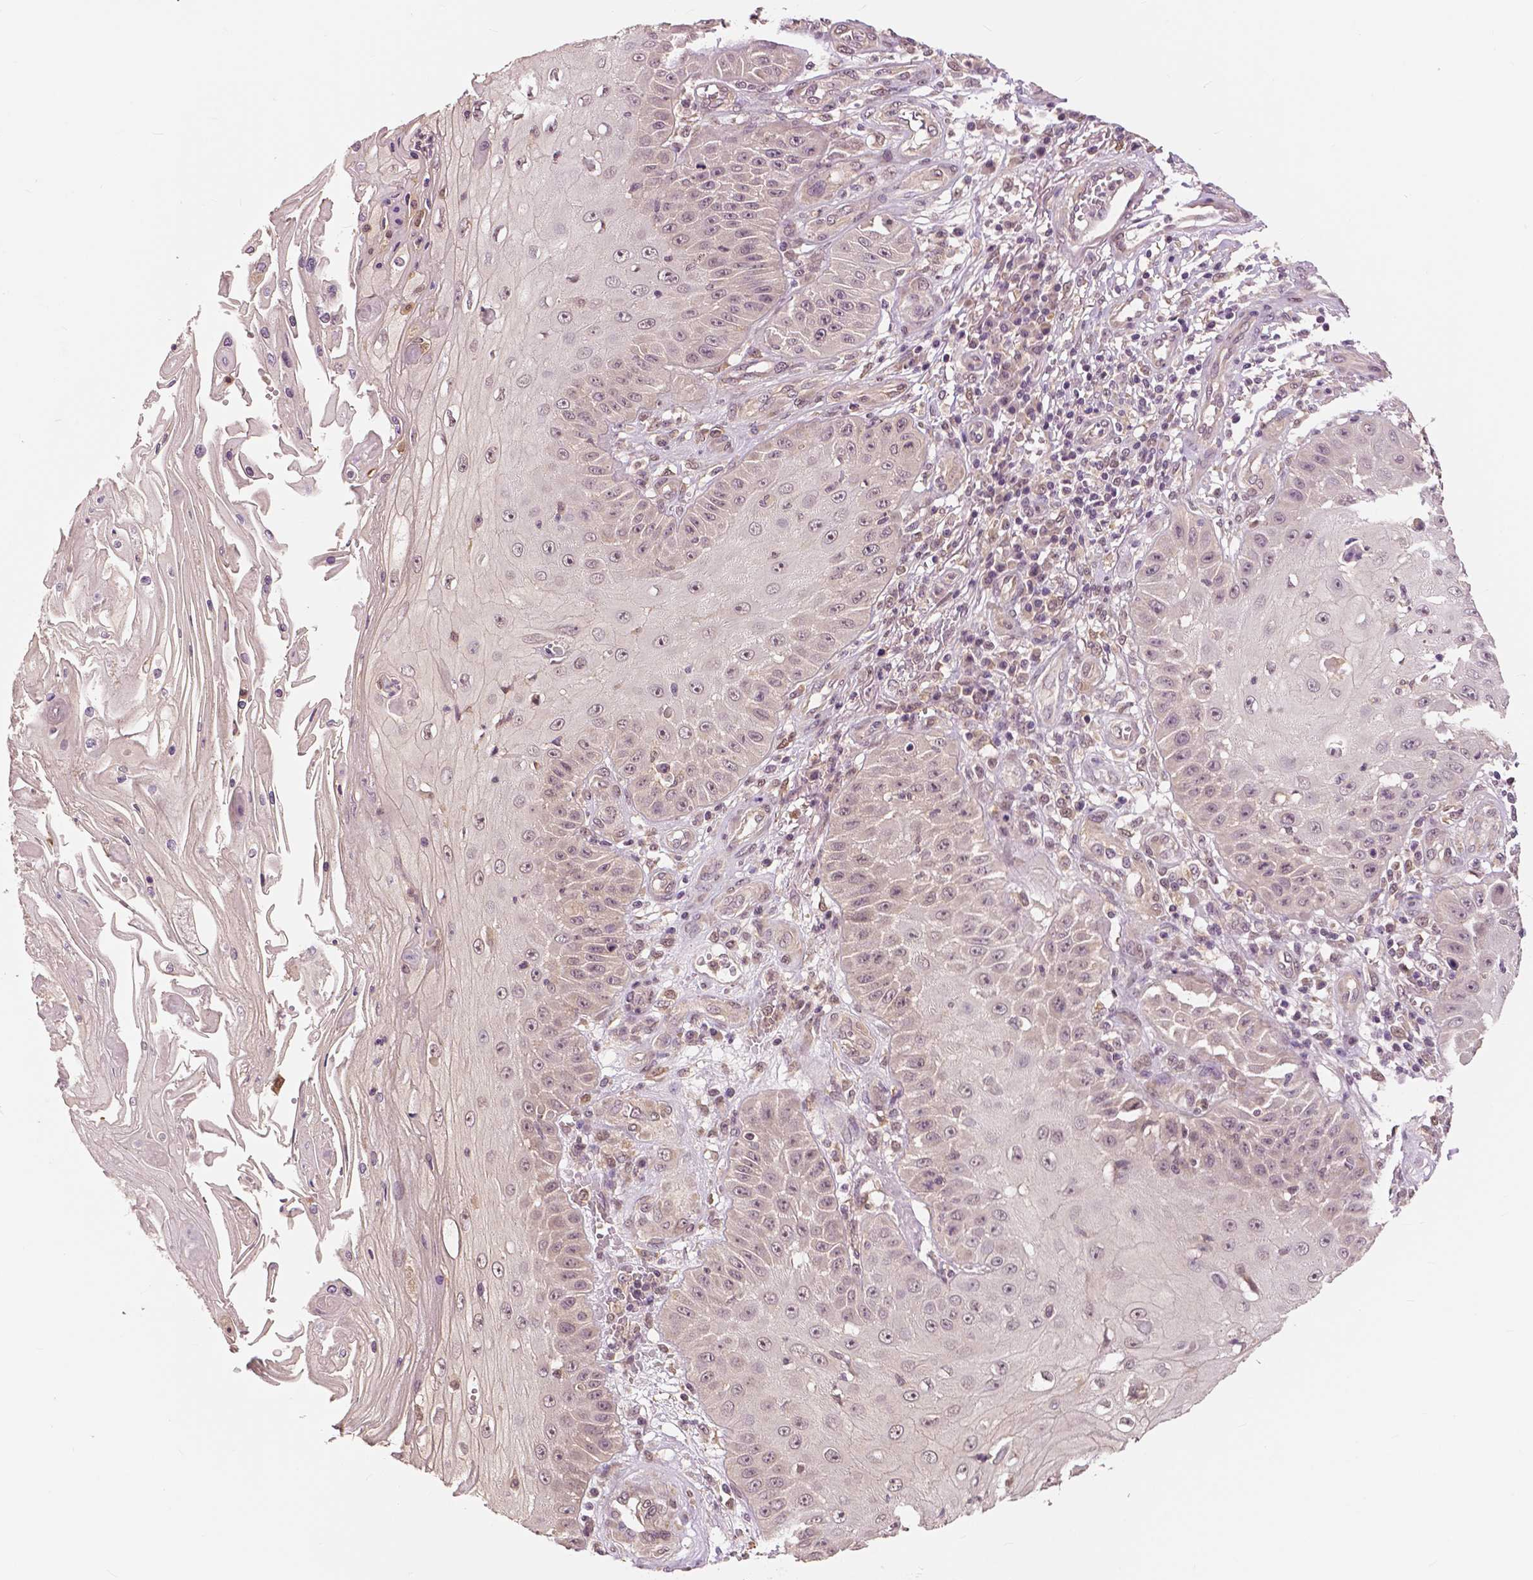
{"staining": {"intensity": "weak", "quantity": "25%-75%", "location": "nuclear"}, "tissue": "skin cancer", "cell_type": "Tumor cells", "image_type": "cancer", "snomed": [{"axis": "morphology", "description": "Squamous cell carcinoma, NOS"}, {"axis": "topography", "description": "Skin"}], "caption": "Weak nuclear protein staining is identified in about 25%-75% of tumor cells in skin cancer. The protein is stained brown, and the nuclei are stained in blue (DAB (3,3'-diaminobenzidine) IHC with brightfield microscopy, high magnification).", "gene": "MAP1LC3B", "patient": {"sex": "male", "age": 70}}